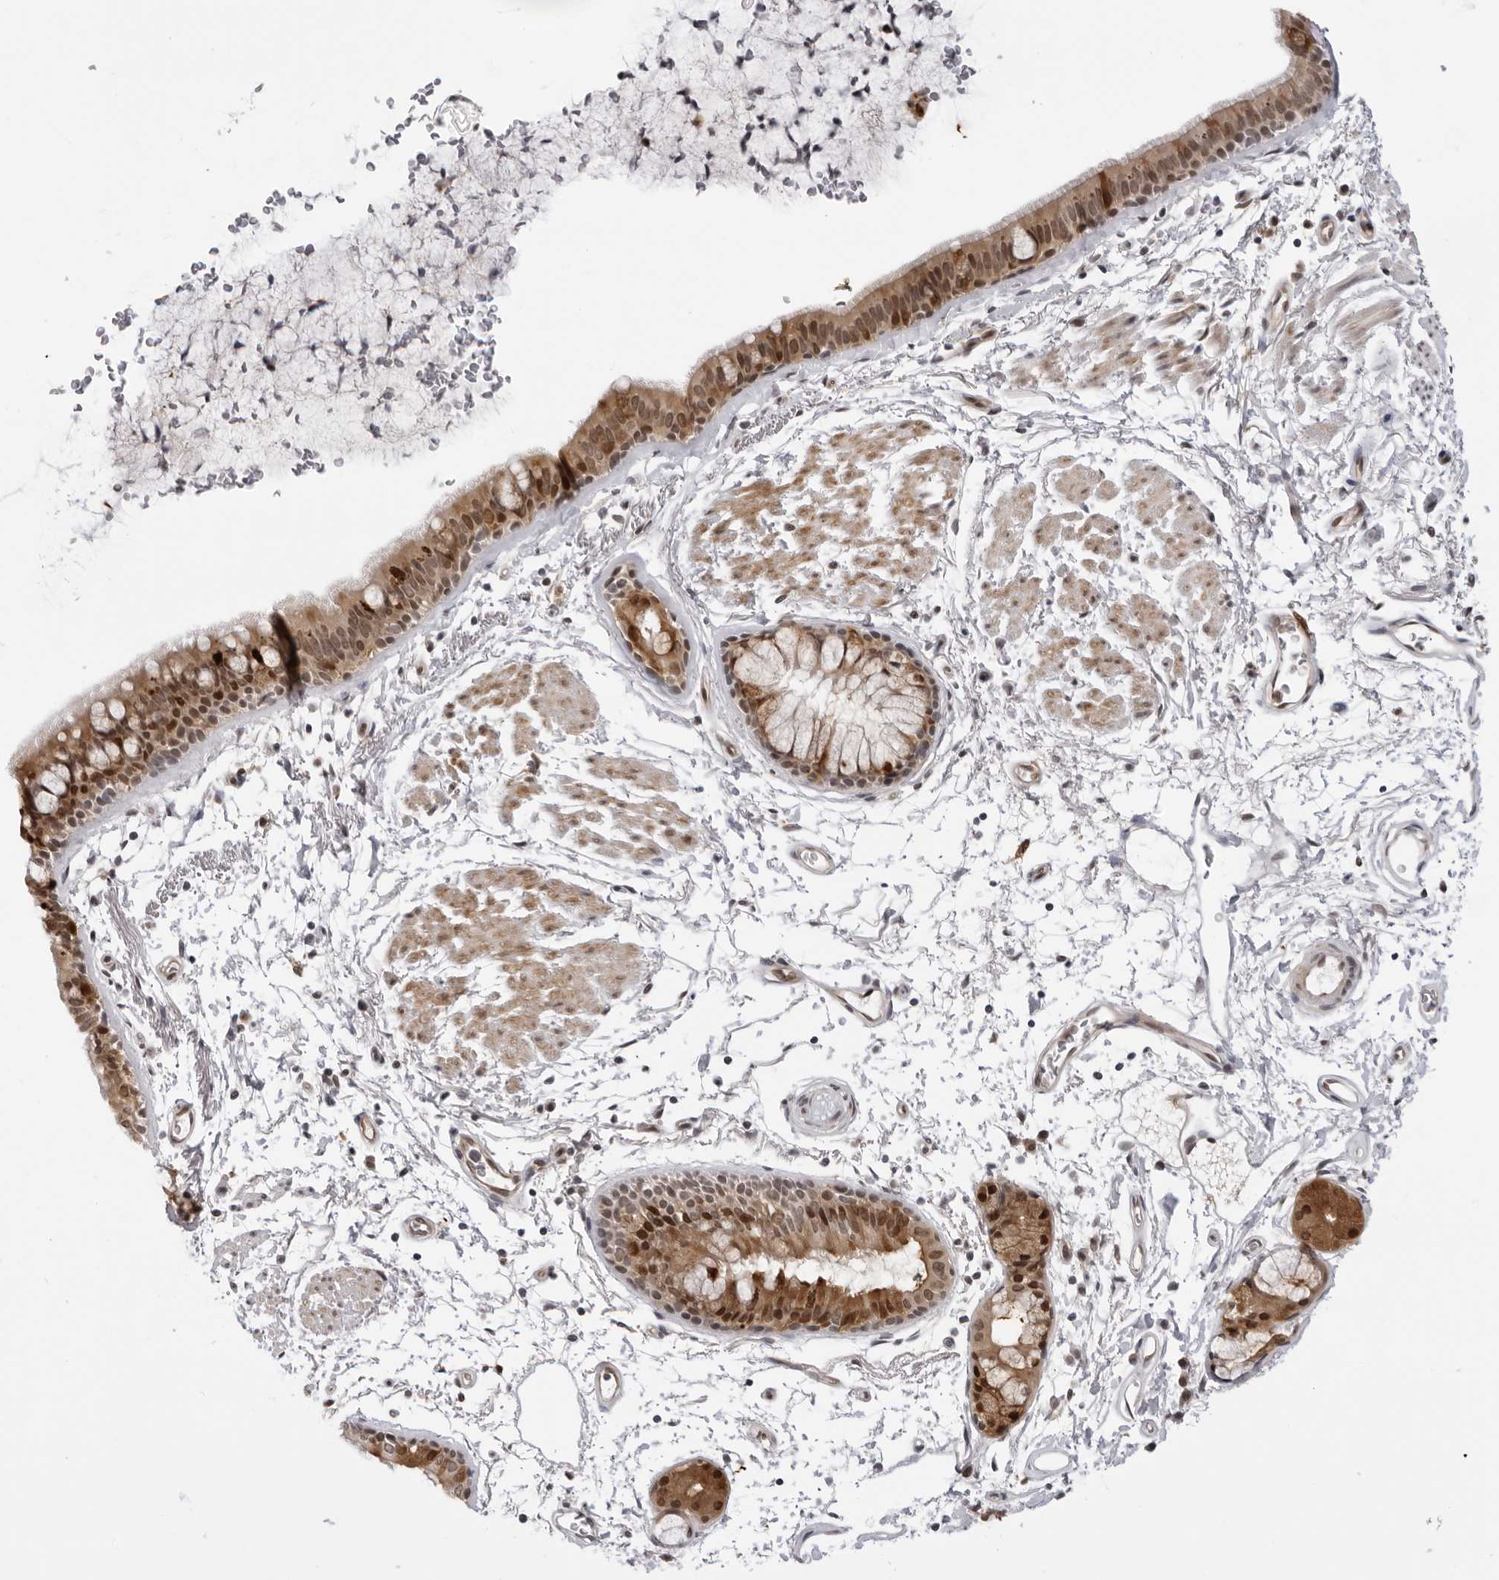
{"staining": {"intensity": "moderate", "quantity": ">75%", "location": "cytoplasmic/membranous,nuclear"}, "tissue": "bronchus", "cell_type": "Respiratory epithelial cells", "image_type": "normal", "snomed": [{"axis": "morphology", "description": "Normal tissue, NOS"}, {"axis": "topography", "description": "Lymph node"}, {"axis": "topography", "description": "Bronchus"}], "caption": "Immunohistochemical staining of normal human bronchus demonstrates >75% levels of moderate cytoplasmic/membranous,nuclear protein staining in approximately >75% of respiratory epithelial cells. (IHC, brightfield microscopy, high magnification).", "gene": "SRGAP2", "patient": {"sex": "female", "age": 70}}